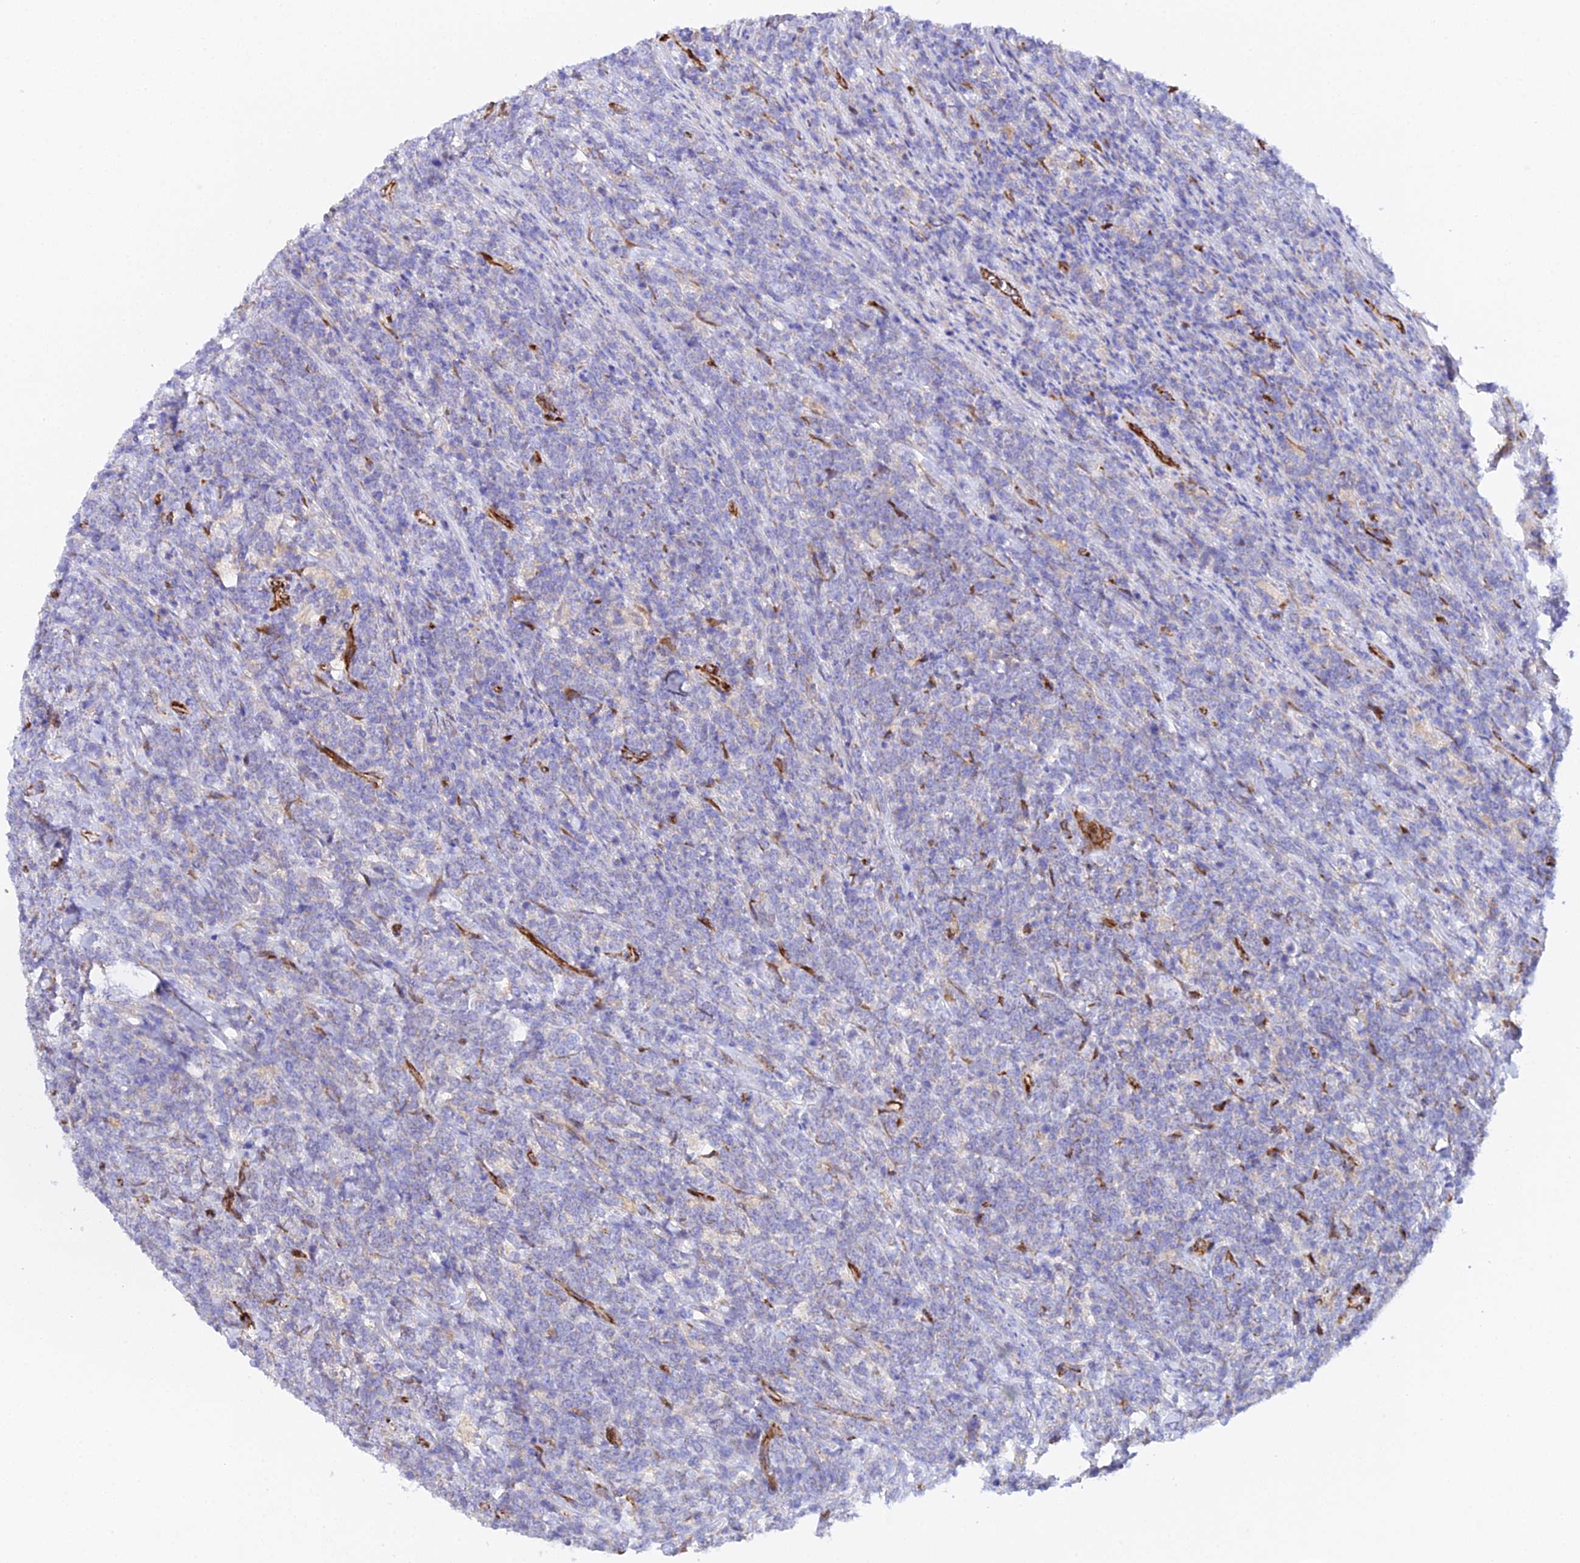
{"staining": {"intensity": "negative", "quantity": "none", "location": "none"}, "tissue": "lymphoma", "cell_type": "Tumor cells", "image_type": "cancer", "snomed": [{"axis": "morphology", "description": "Malignant lymphoma, non-Hodgkin's type, High grade"}, {"axis": "topography", "description": "Small intestine"}], "caption": "Malignant lymphoma, non-Hodgkin's type (high-grade) was stained to show a protein in brown. There is no significant positivity in tumor cells.", "gene": "CFAP45", "patient": {"sex": "male", "age": 8}}